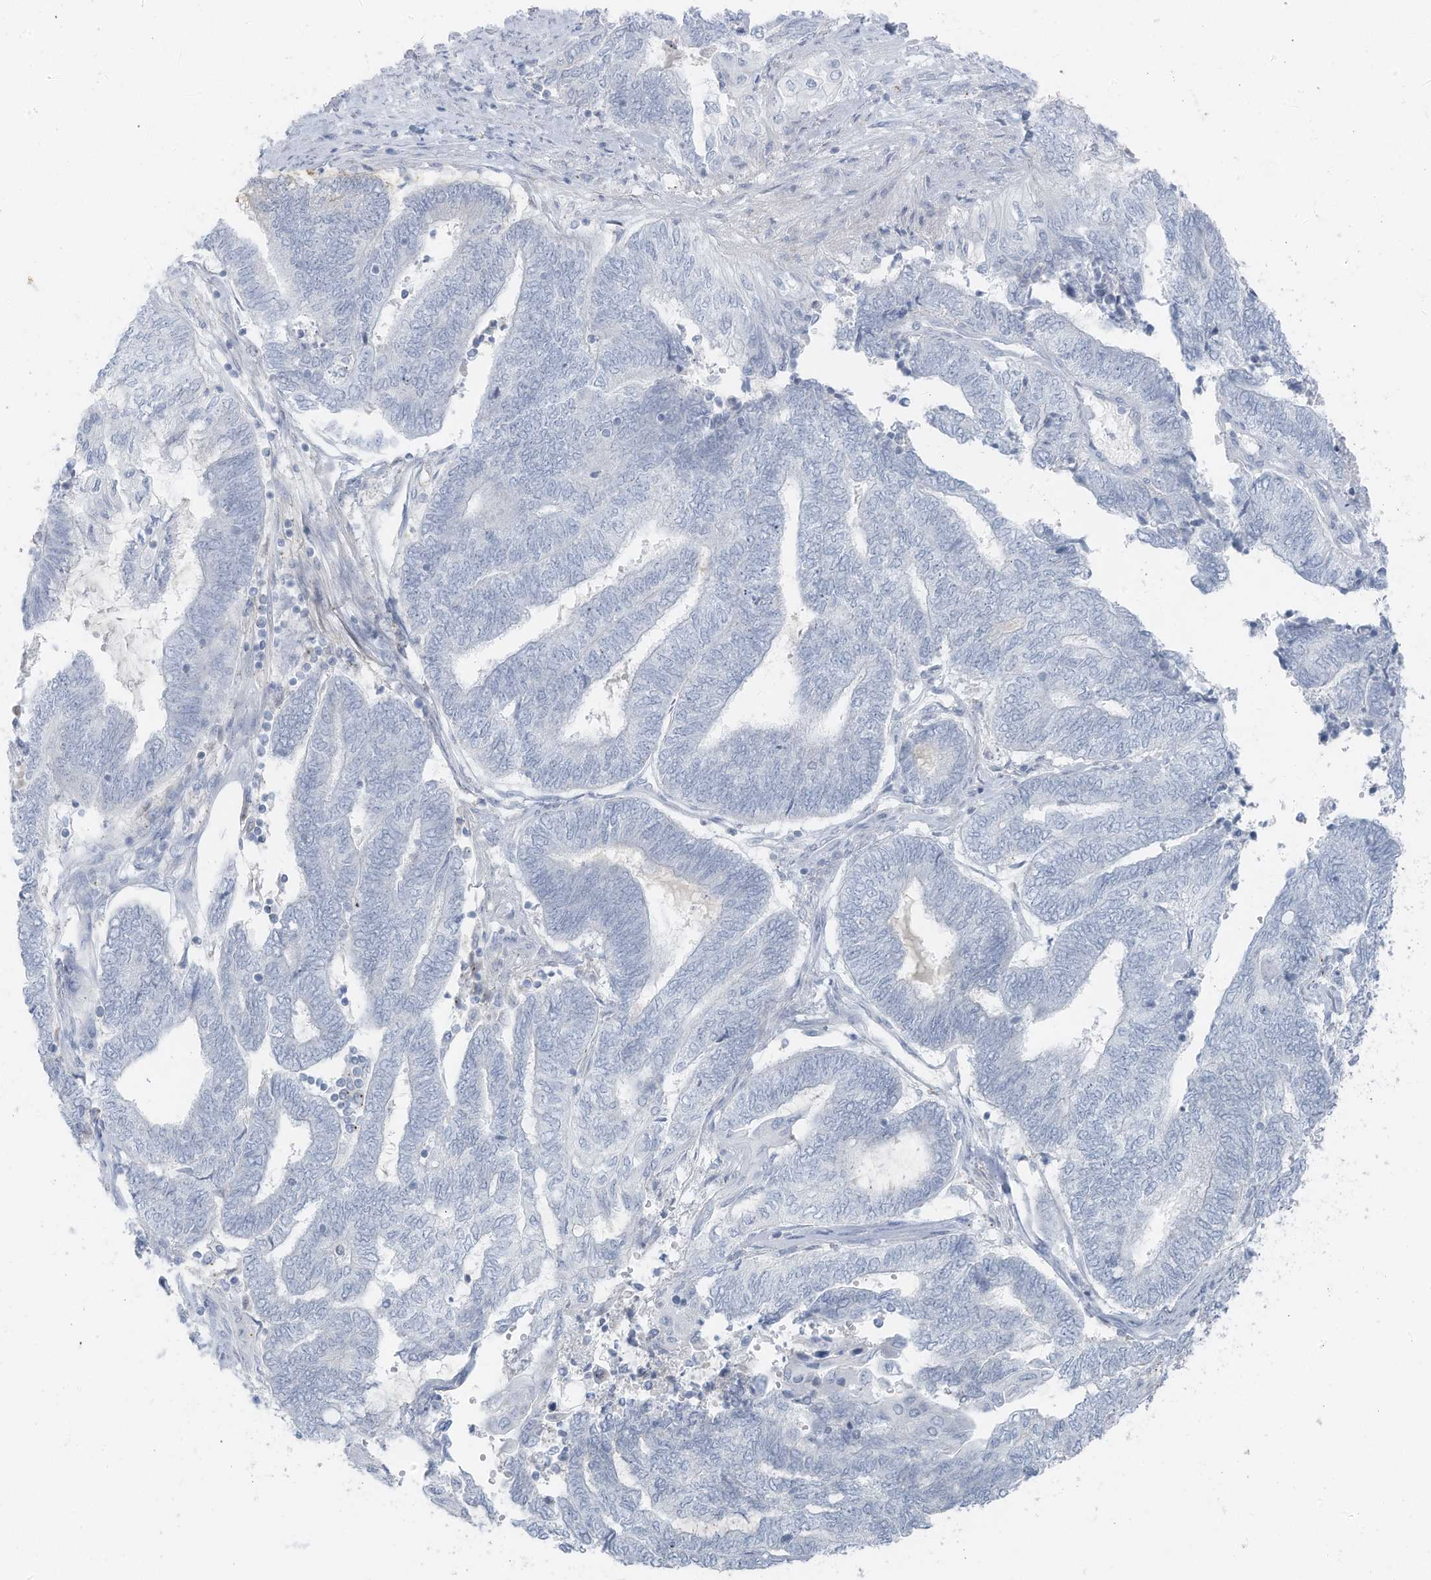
{"staining": {"intensity": "negative", "quantity": "none", "location": "none"}, "tissue": "endometrial cancer", "cell_type": "Tumor cells", "image_type": "cancer", "snomed": [{"axis": "morphology", "description": "Adenocarcinoma, NOS"}, {"axis": "topography", "description": "Uterus"}, {"axis": "topography", "description": "Endometrium"}], "caption": "Human endometrial cancer stained for a protein using immunohistochemistry demonstrates no expression in tumor cells.", "gene": "SLC25A43", "patient": {"sex": "female", "age": 70}}